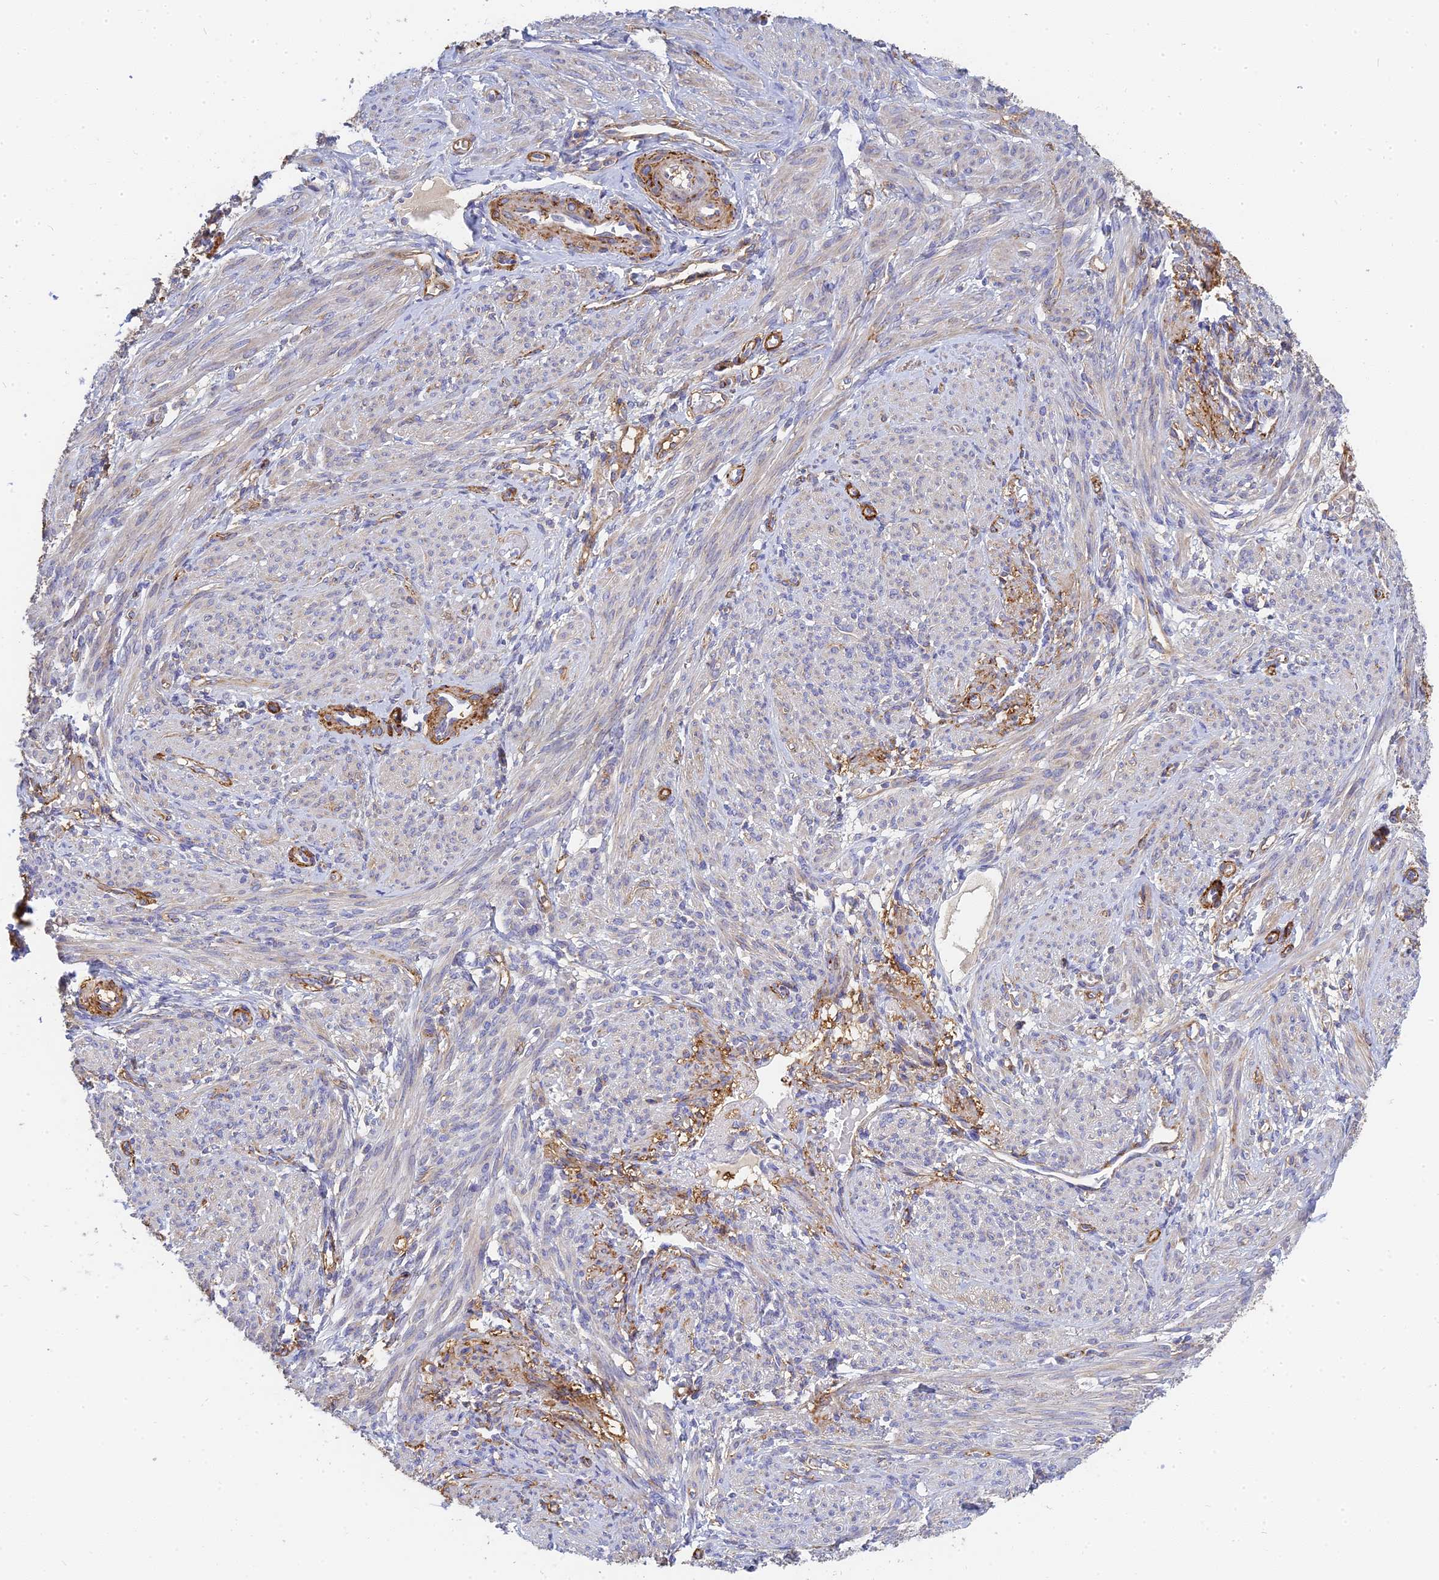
{"staining": {"intensity": "moderate", "quantity": "<25%", "location": "cytoplasmic/membranous"}, "tissue": "smooth muscle", "cell_type": "Smooth muscle cells", "image_type": "normal", "snomed": [{"axis": "morphology", "description": "Normal tissue, NOS"}, {"axis": "topography", "description": "Smooth muscle"}], "caption": "Immunohistochemistry (IHC) micrograph of normal smooth muscle: human smooth muscle stained using immunohistochemistry exhibits low levels of moderate protein expression localized specifically in the cytoplasmic/membranous of smooth muscle cells, appearing as a cytoplasmic/membranous brown color.", "gene": "MRPL15", "patient": {"sex": "female", "age": 39}}